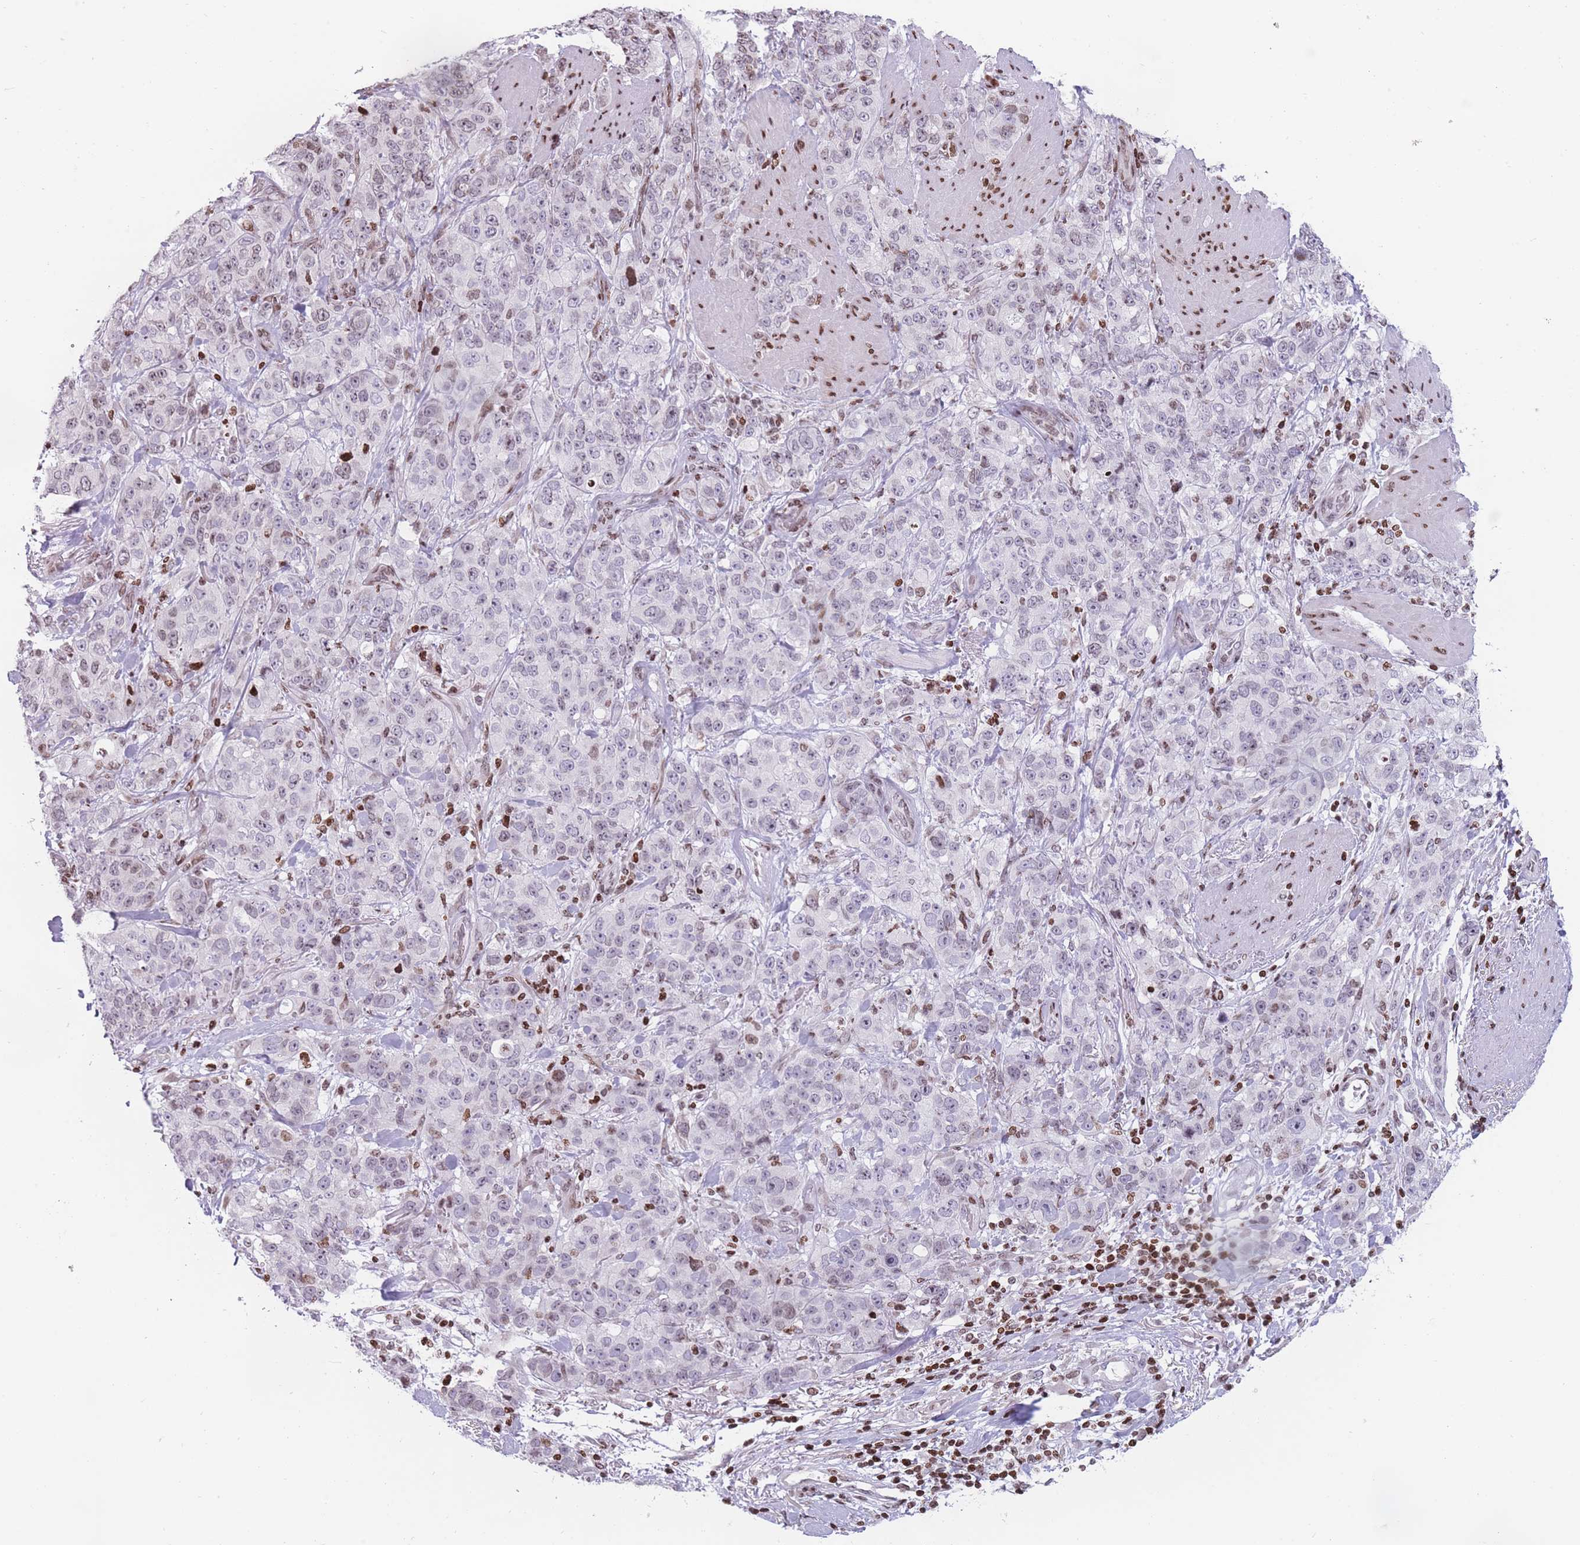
{"staining": {"intensity": "weak", "quantity": "<25%", "location": "nuclear"}, "tissue": "stomach cancer", "cell_type": "Tumor cells", "image_type": "cancer", "snomed": [{"axis": "morphology", "description": "Adenocarcinoma, NOS"}, {"axis": "topography", "description": "Stomach"}], "caption": "A micrograph of stomach cancer (adenocarcinoma) stained for a protein reveals no brown staining in tumor cells. Nuclei are stained in blue.", "gene": "AK9", "patient": {"sex": "male", "age": 48}}